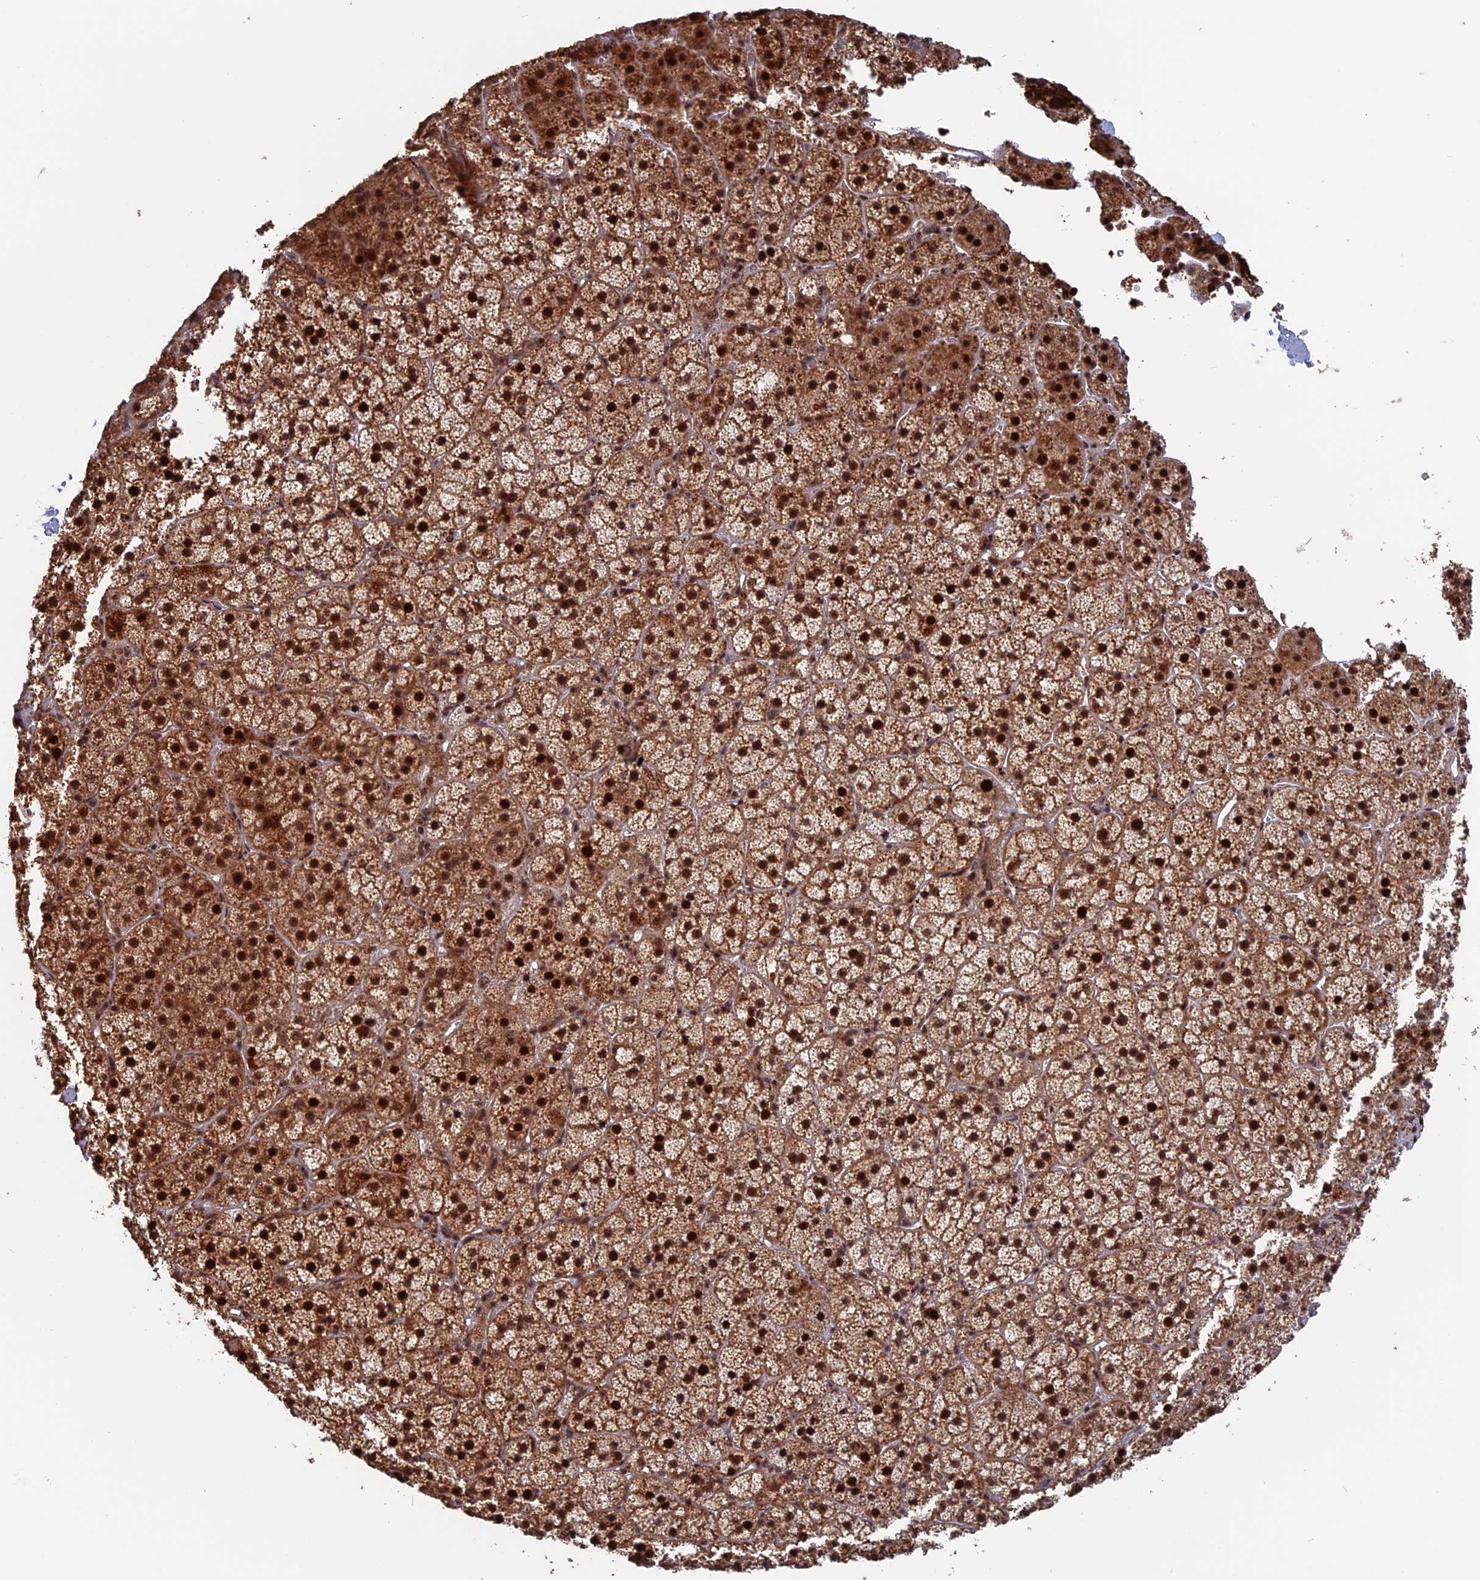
{"staining": {"intensity": "strong", "quantity": ">75%", "location": "cytoplasmic/membranous,nuclear"}, "tissue": "adrenal gland", "cell_type": "Glandular cells", "image_type": "normal", "snomed": [{"axis": "morphology", "description": "Normal tissue, NOS"}, {"axis": "topography", "description": "Adrenal gland"}], "caption": "This is a micrograph of IHC staining of benign adrenal gland, which shows strong staining in the cytoplasmic/membranous,nuclear of glandular cells.", "gene": "CACTIN", "patient": {"sex": "female", "age": 44}}